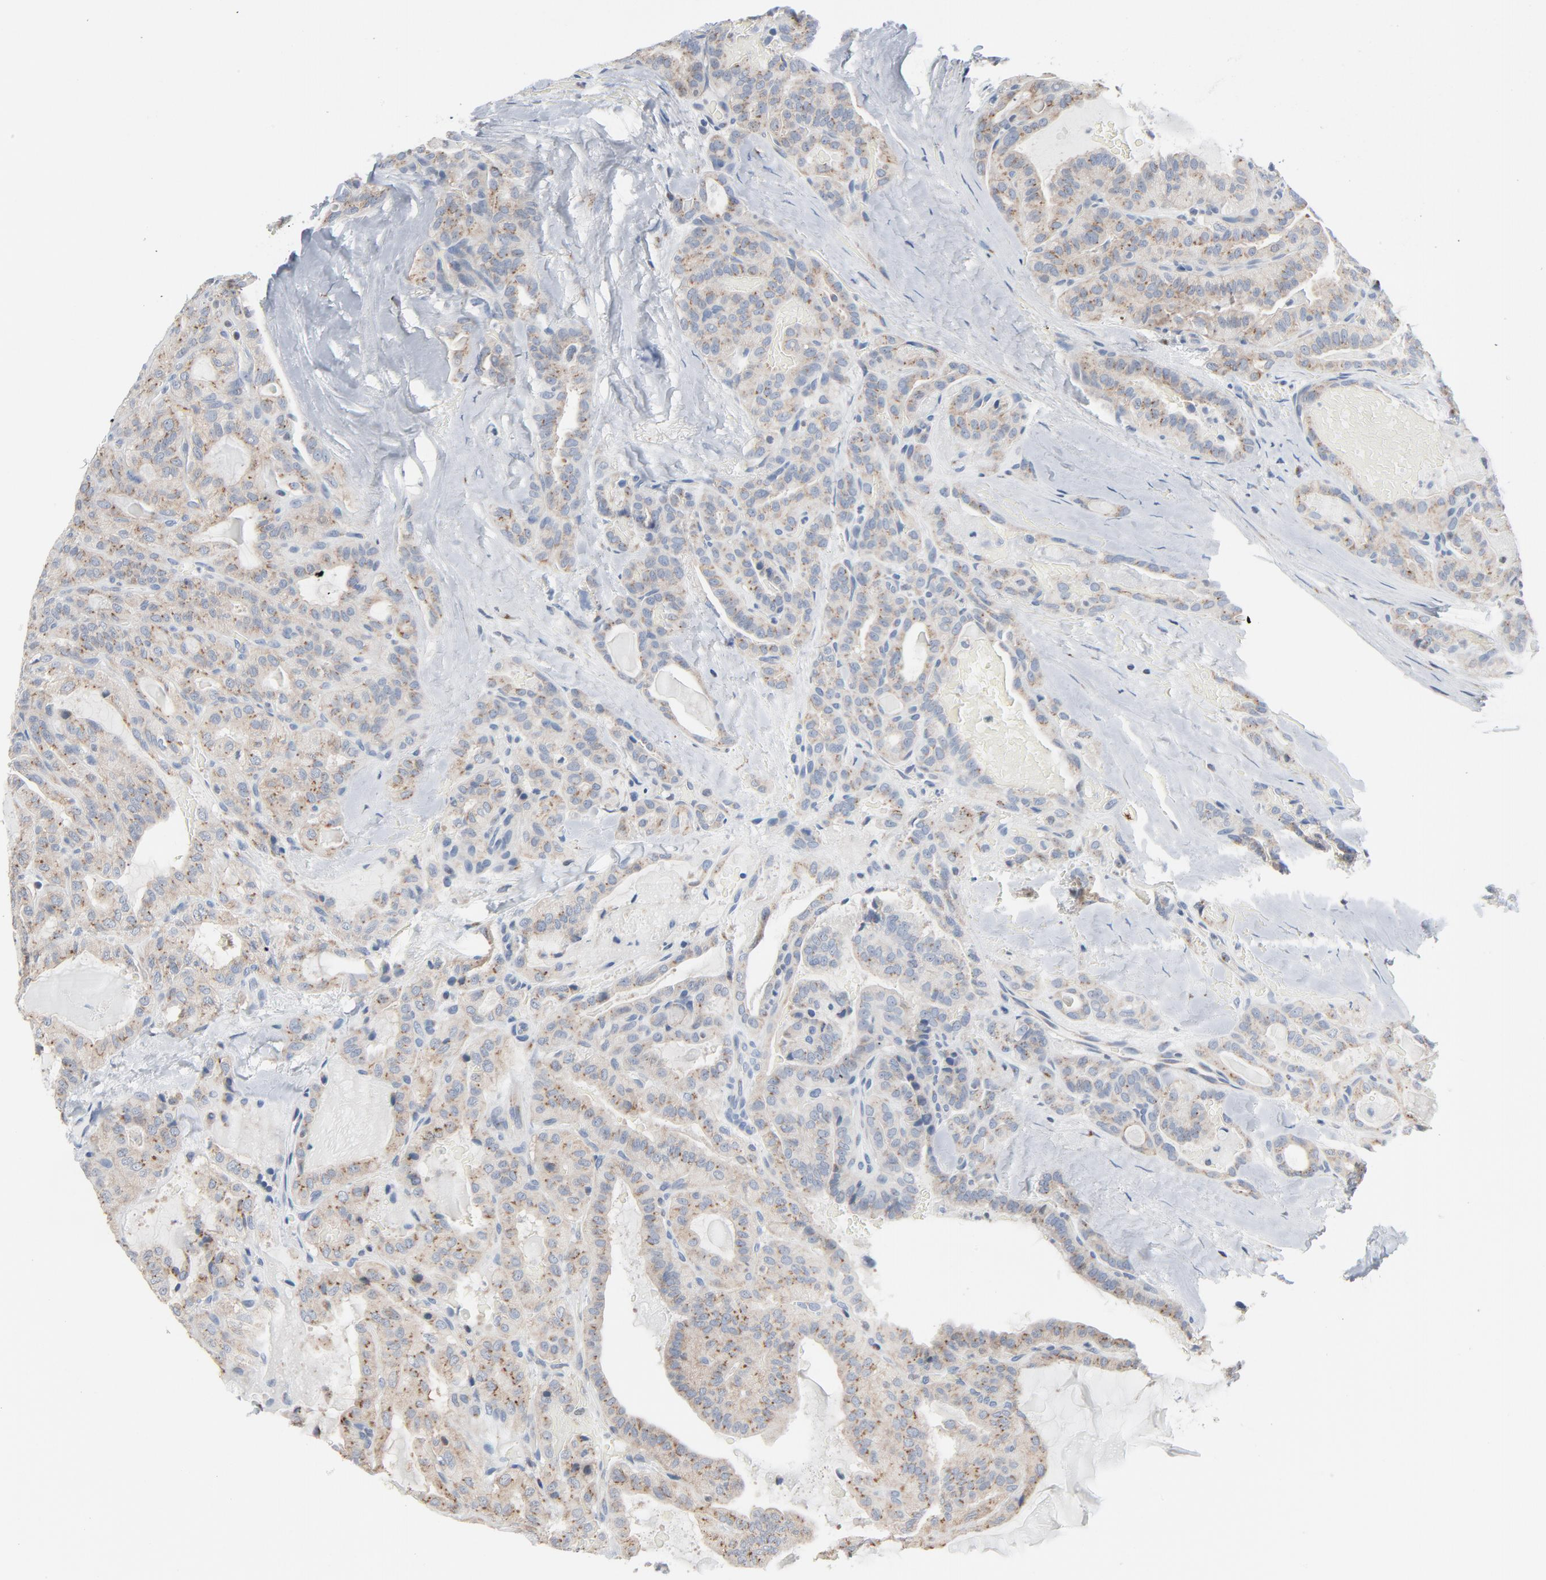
{"staining": {"intensity": "moderate", "quantity": ">75%", "location": "cytoplasmic/membranous"}, "tissue": "thyroid cancer", "cell_type": "Tumor cells", "image_type": "cancer", "snomed": [{"axis": "morphology", "description": "Papillary adenocarcinoma, NOS"}, {"axis": "topography", "description": "Thyroid gland"}], "caption": "Papillary adenocarcinoma (thyroid) stained with DAB immunohistochemistry reveals medium levels of moderate cytoplasmic/membranous expression in about >75% of tumor cells. (DAB = brown stain, brightfield microscopy at high magnification).", "gene": "YIPF6", "patient": {"sex": "male", "age": 77}}